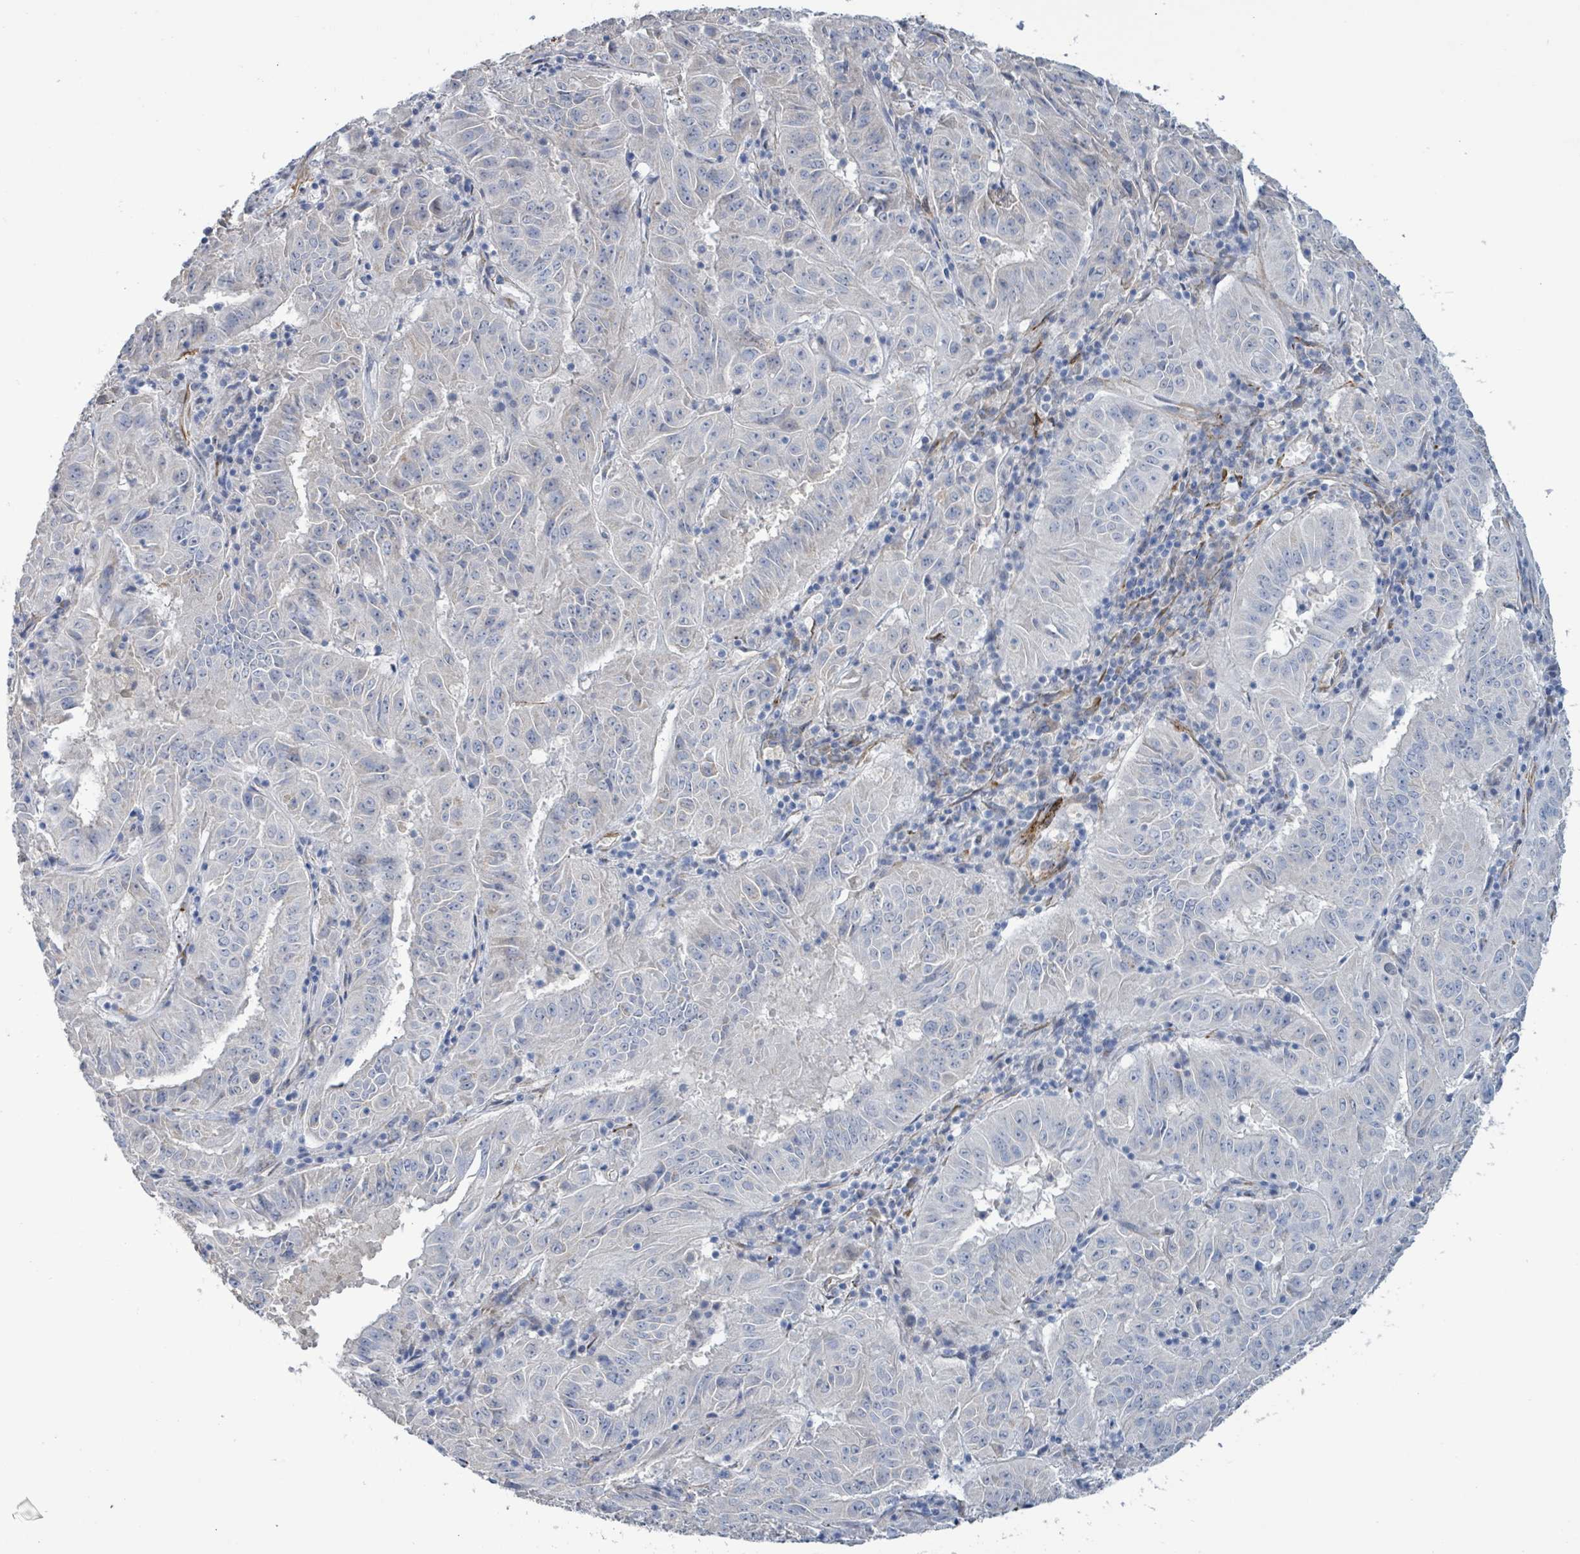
{"staining": {"intensity": "negative", "quantity": "none", "location": "none"}, "tissue": "pancreatic cancer", "cell_type": "Tumor cells", "image_type": "cancer", "snomed": [{"axis": "morphology", "description": "Adenocarcinoma, NOS"}, {"axis": "topography", "description": "Pancreas"}], "caption": "Tumor cells show no significant positivity in pancreatic cancer (adenocarcinoma). The staining is performed using DAB brown chromogen with nuclei counter-stained in using hematoxylin.", "gene": "DMRTC1B", "patient": {"sex": "male", "age": 63}}